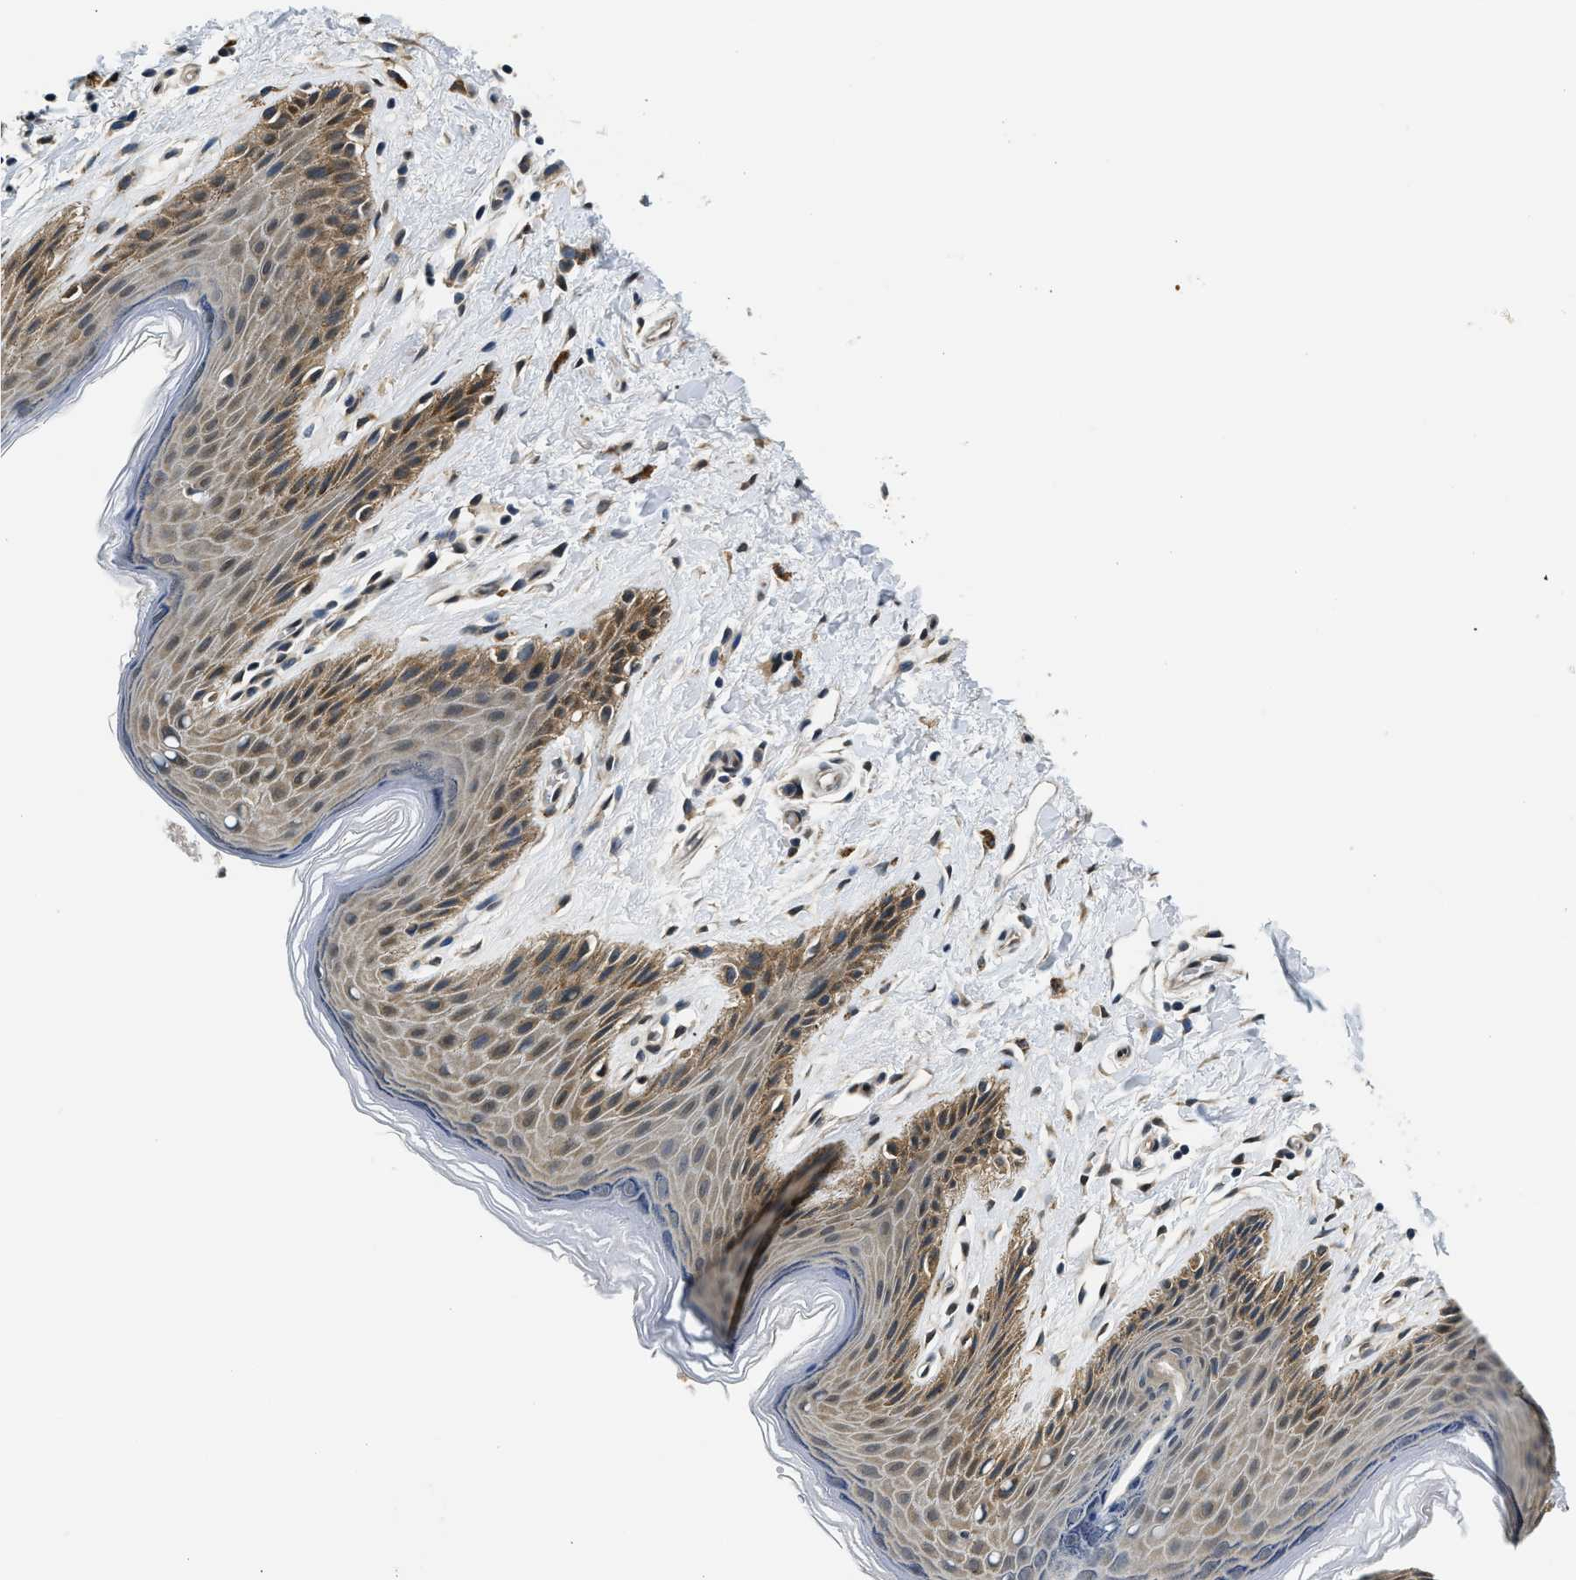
{"staining": {"intensity": "moderate", "quantity": "25%-75%", "location": "cytoplasmic/membranous"}, "tissue": "skin", "cell_type": "Epidermal cells", "image_type": "normal", "snomed": [{"axis": "morphology", "description": "Normal tissue, NOS"}, {"axis": "topography", "description": "Anal"}], "caption": "Epidermal cells exhibit medium levels of moderate cytoplasmic/membranous staining in approximately 25%-75% of cells in unremarkable human skin. Nuclei are stained in blue.", "gene": "SMAD4", "patient": {"sex": "male", "age": 44}}